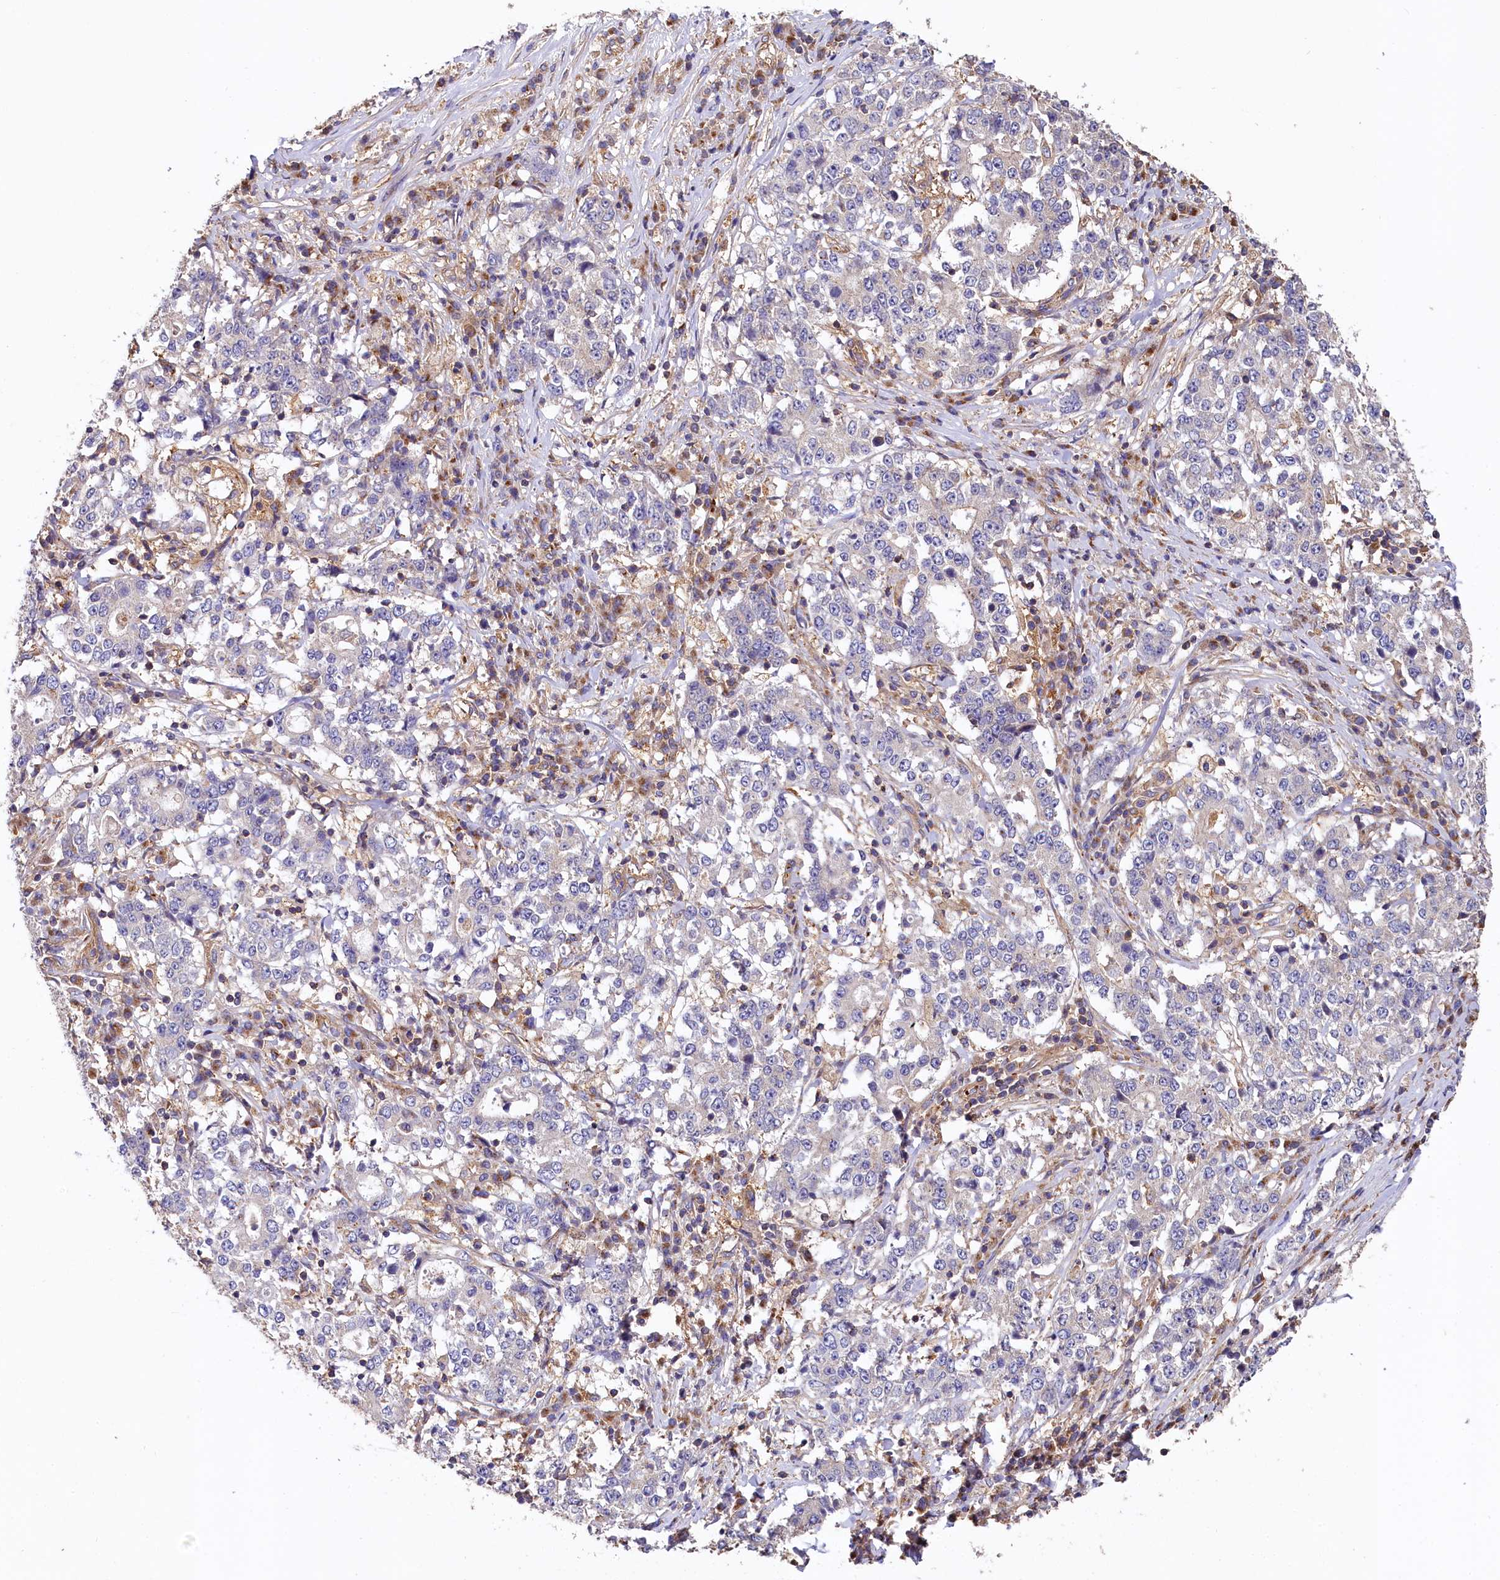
{"staining": {"intensity": "negative", "quantity": "none", "location": "none"}, "tissue": "stomach cancer", "cell_type": "Tumor cells", "image_type": "cancer", "snomed": [{"axis": "morphology", "description": "Adenocarcinoma, NOS"}, {"axis": "topography", "description": "Stomach"}], "caption": "Protein analysis of adenocarcinoma (stomach) reveals no significant positivity in tumor cells.", "gene": "PPIP5K1", "patient": {"sex": "male", "age": 59}}